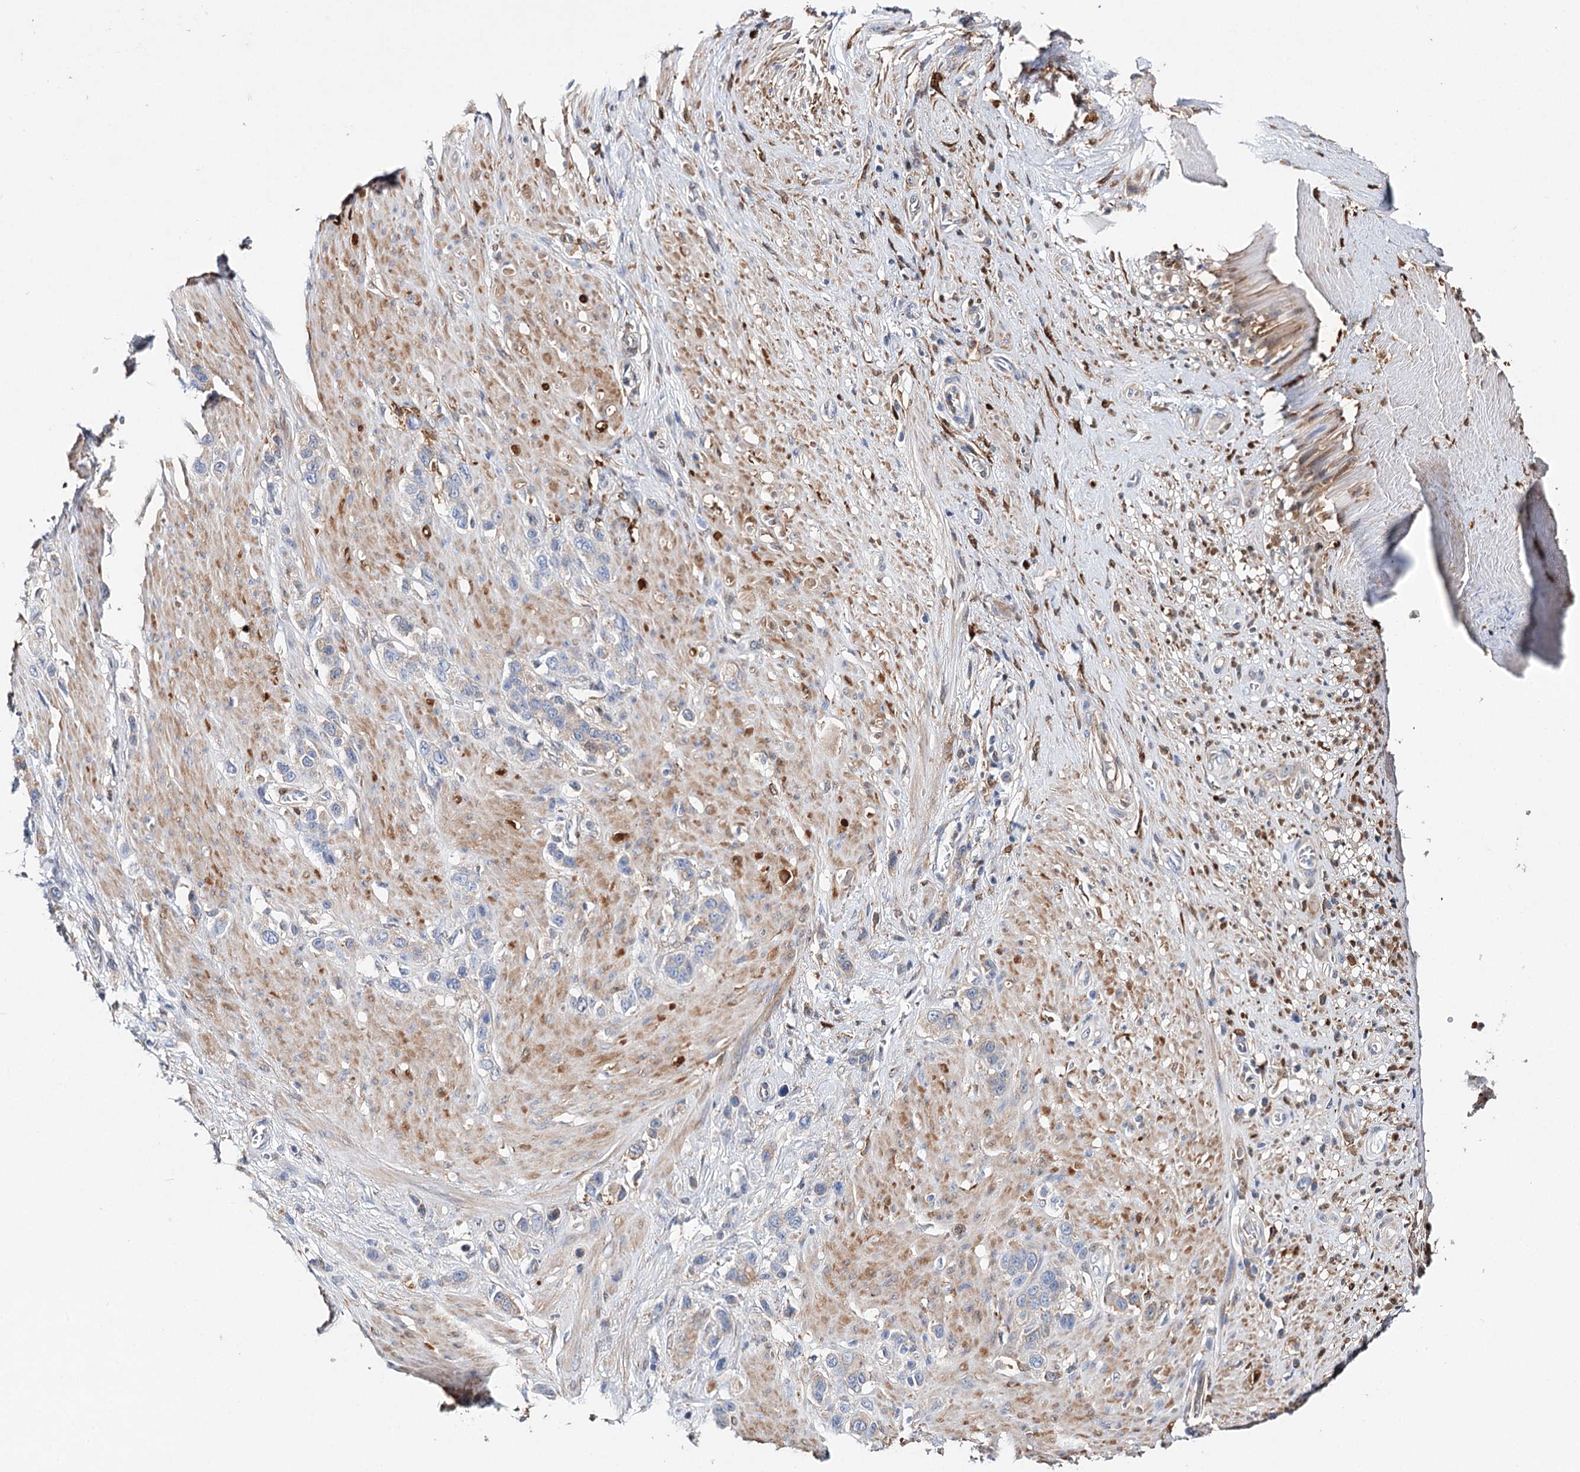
{"staining": {"intensity": "negative", "quantity": "none", "location": "none"}, "tissue": "stomach cancer", "cell_type": "Tumor cells", "image_type": "cancer", "snomed": [{"axis": "morphology", "description": "Adenocarcinoma, NOS"}, {"axis": "morphology", "description": "Adenocarcinoma, High grade"}, {"axis": "topography", "description": "Stomach, upper"}, {"axis": "topography", "description": "Stomach, lower"}], "caption": "This is a micrograph of IHC staining of stomach cancer, which shows no positivity in tumor cells.", "gene": "CFAP46", "patient": {"sex": "female", "age": 65}}